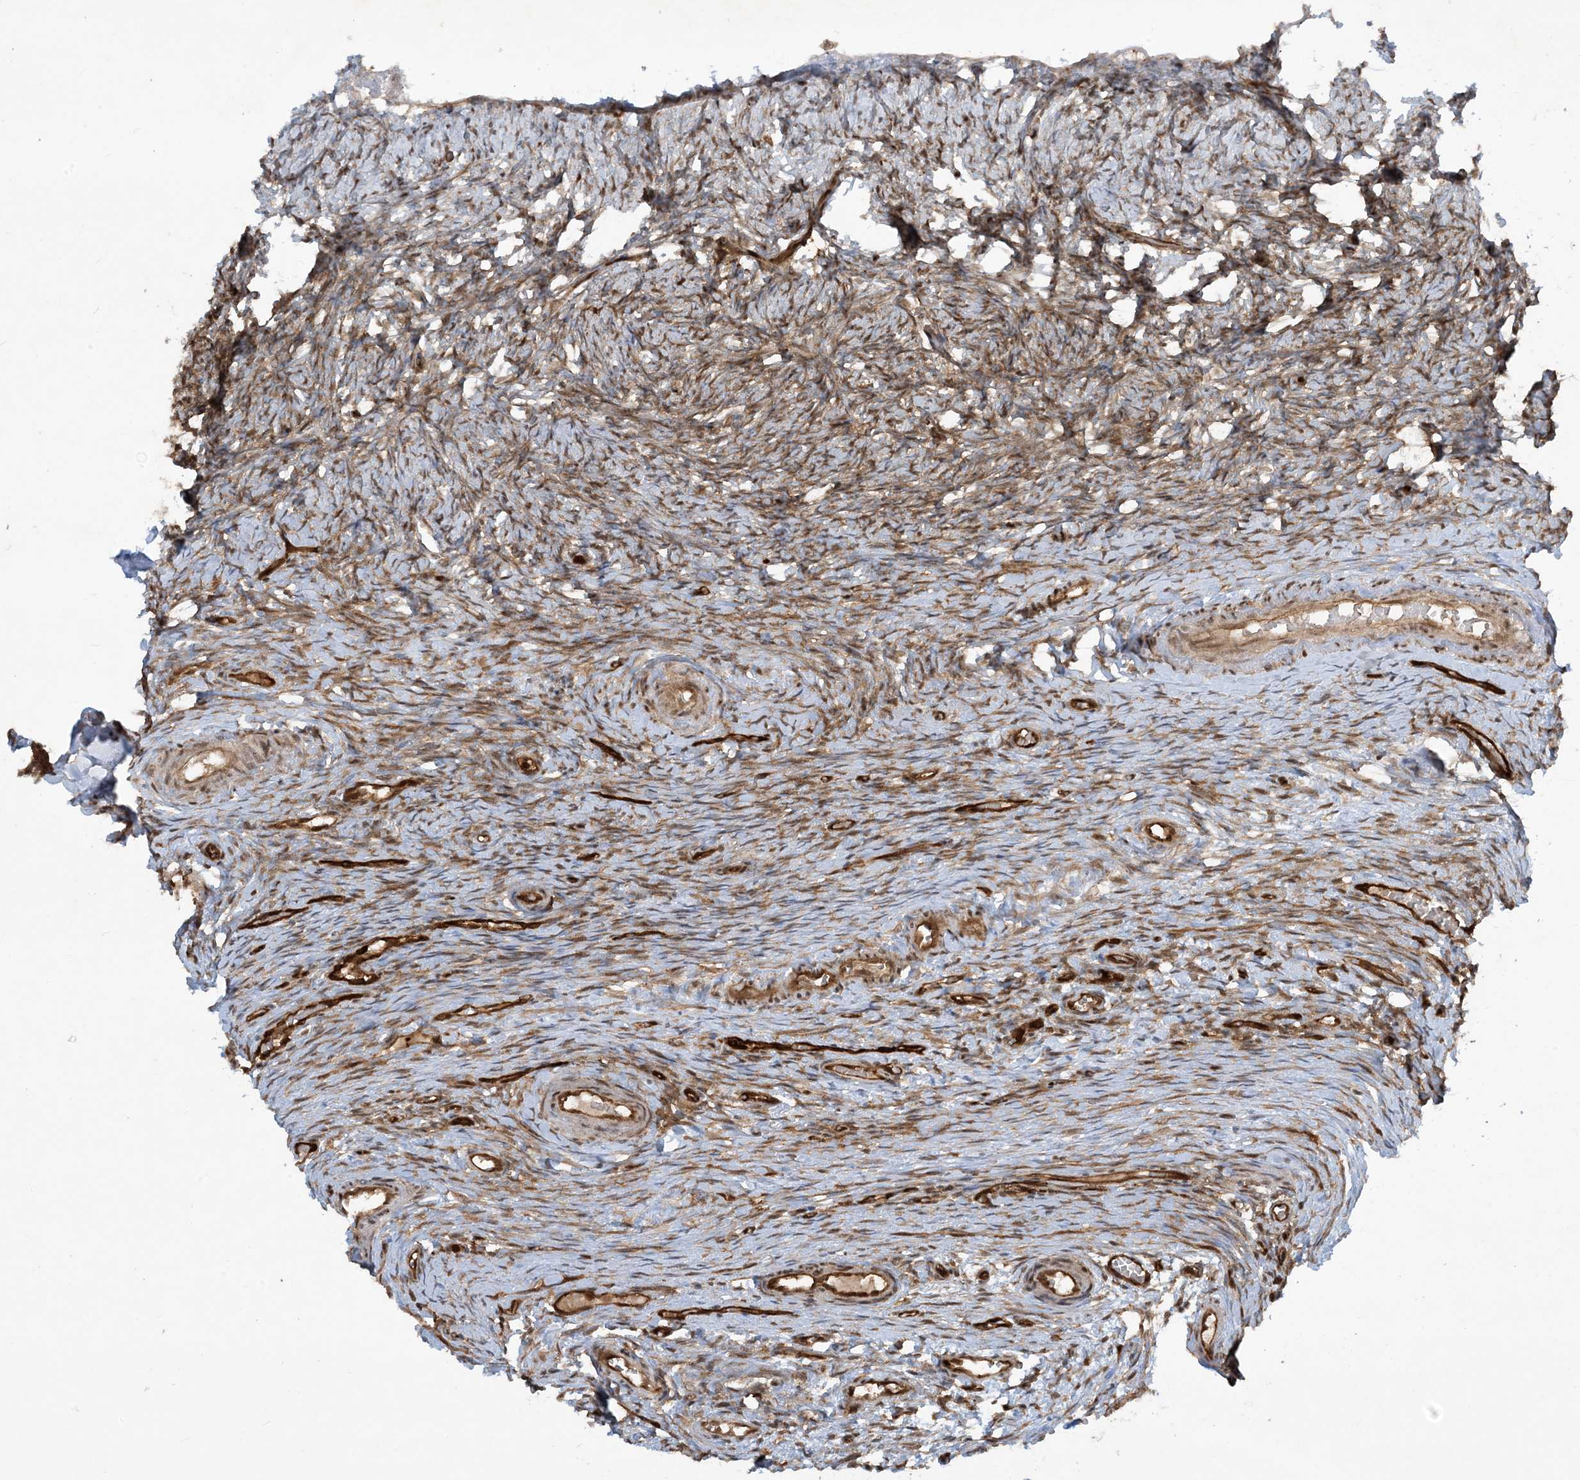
{"staining": {"intensity": "moderate", "quantity": ">75%", "location": "cytoplasmic/membranous"}, "tissue": "ovary", "cell_type": "Ovarian stroma cells", "image_type": "normal", "snomed": [{"axis": "morphology", "description": "Adenocarcinoma, NOS"}, {"axis": "topography", "description": "Endometrium"}], "caption": "High-magnification brightfield microscopy of unremarkable ovary stained with DAB (3,3'-diaminobenzidine) (brown) and counterstained with hematoxylin (blue). ovarian stroma cells exhibit moderate cytoplasmic/membranous positivity is appreciated in about>75% of cells.", "gene": "CERT1", "patient": {"sex": "female", "age": 32}}